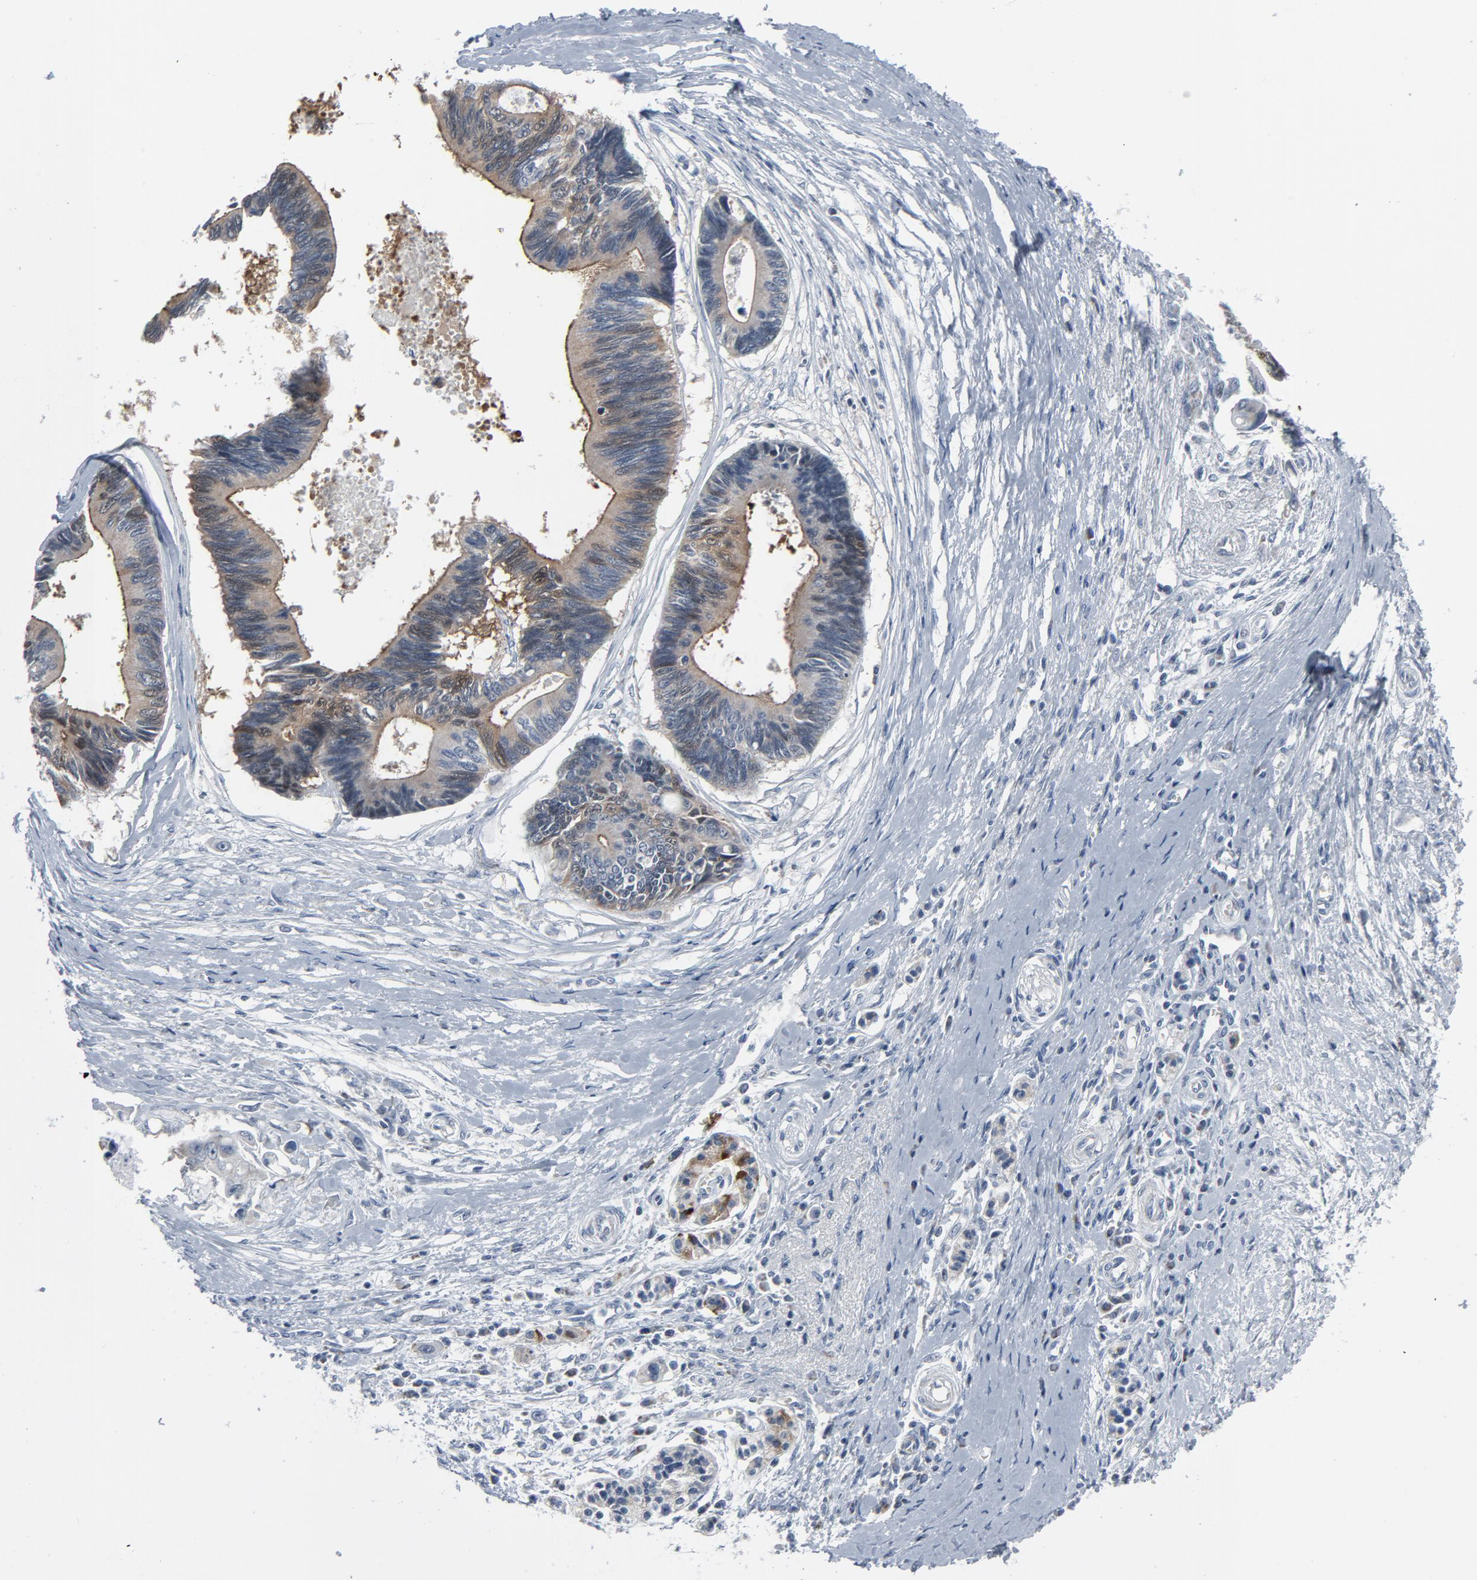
{"staining": {"intensity": "weak", "quantity": "25%-75%", "location": "cytoplasmic/membranous"}, "tissue": "pancreatic cancer", "cell_type": "Tumor cells", "image_type": "cancer", "snomed": [{"axis": "morphology", "description": "Adenocarcinoma, NOS"}, {"axis": "topography", "description": "Pancreas"}], "caption": "This micrograph reveals immunohistochemistry (IHC) staining of human pancreatic cancer (adenocarcinoma), with low weak cytoplasmic/membranous expression in about 25%-75% of tumor cells.", "gene": "GPX2", "patient": {"sex": "female", "age": 70}}